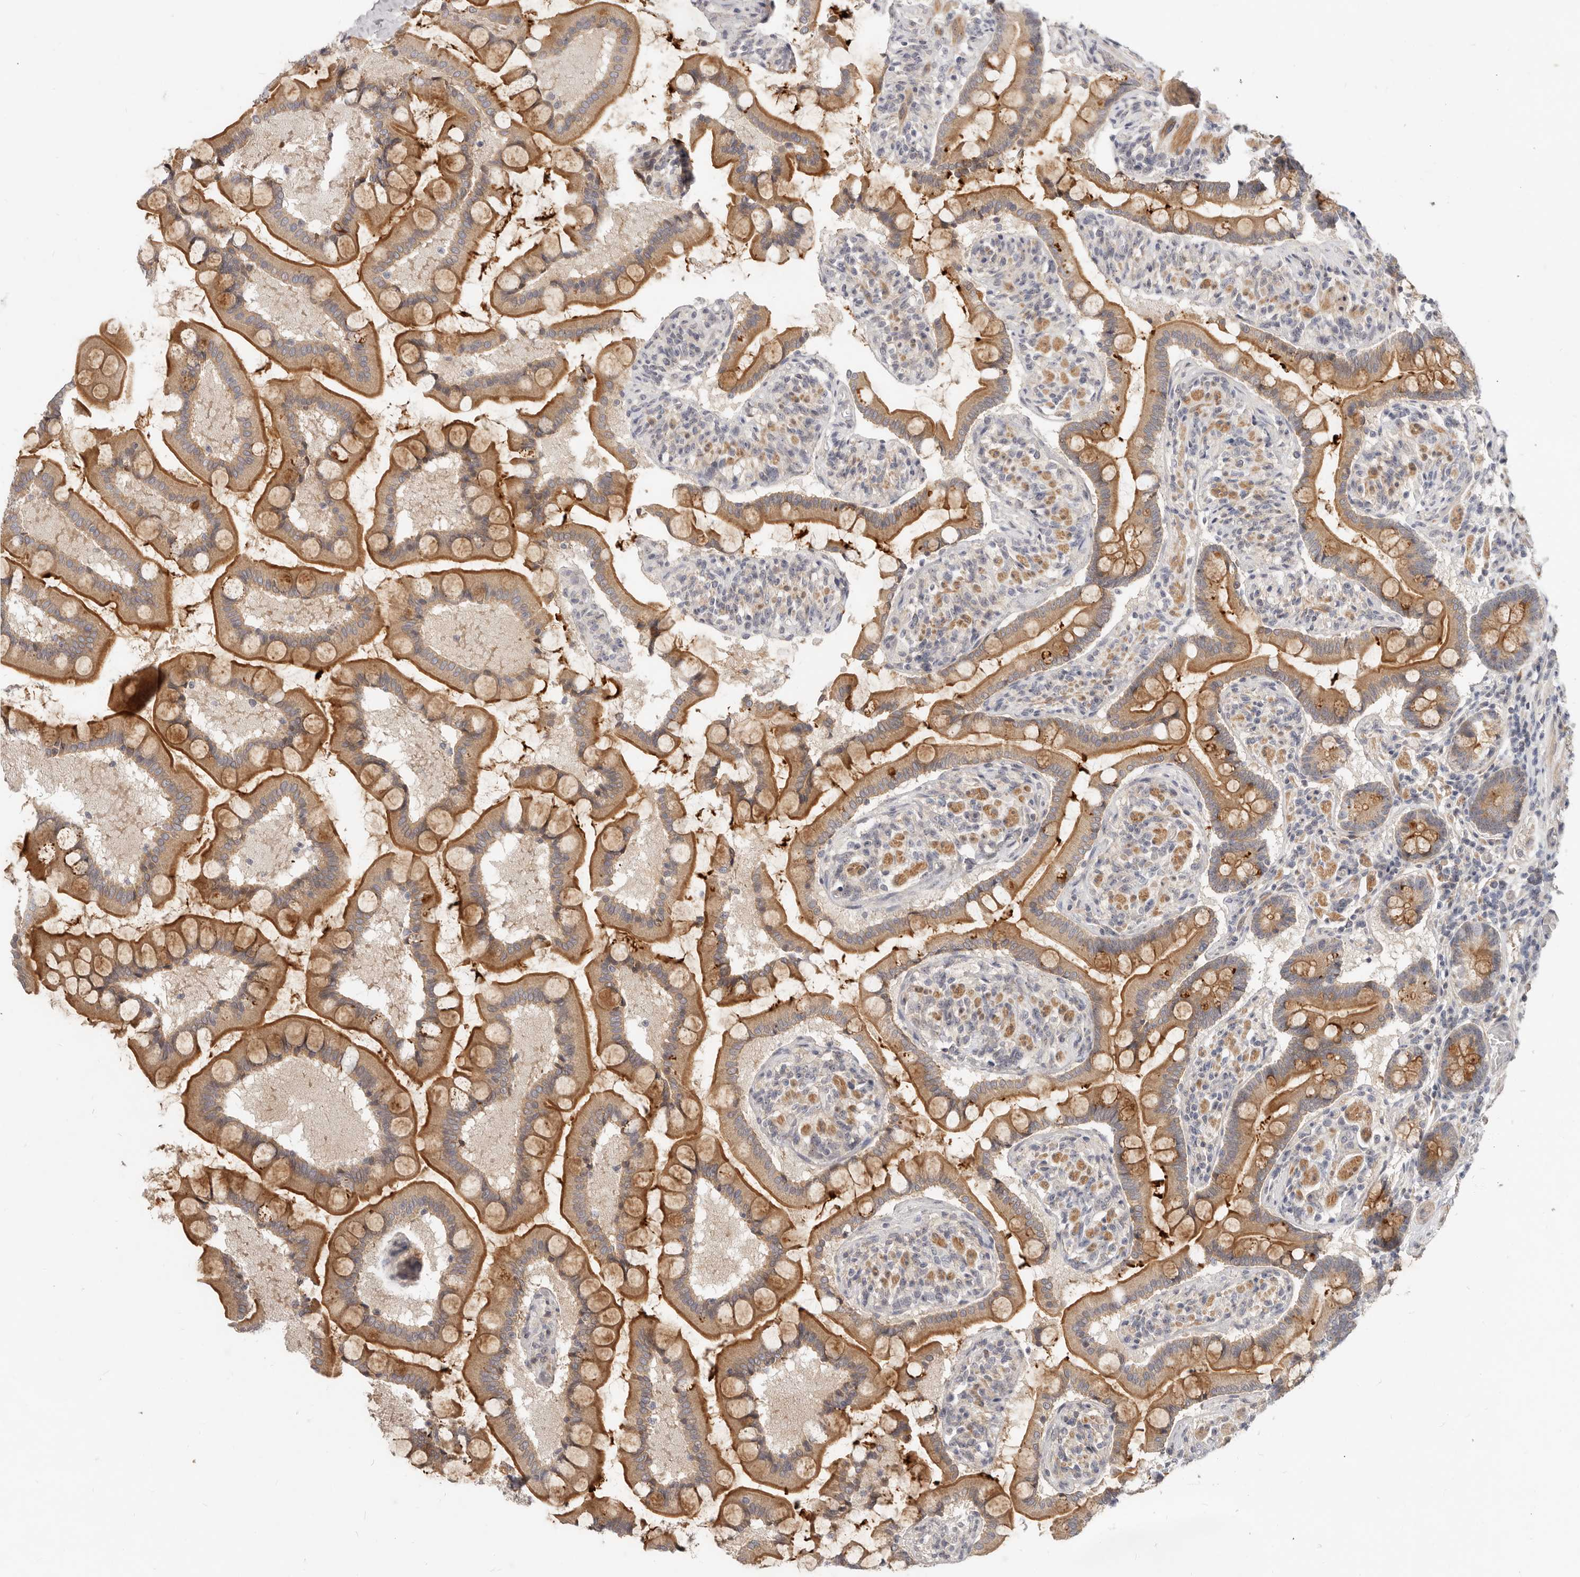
{"staining": {"intensity": "strong", "quantity": ">75%", "location": "cytoplasmic/membranous"}, "tissue": "small intestine", "cell_type": "Glandular cells", "image_type": "normal", "snomed": [{"axis": "morphology", "description": "Normal tissue, NOS"}, {"axis": "topography", "description": "Small intestine"}], "caption": "Unremarkable small intestine displays strong cytoplasmic/membranous positivity in about >75% of glandular cells (DAB IHC with brightfield microscopy, high magnification)..", "gene": "MICALL2", "patient": {"sex": "male", "age": 41}}